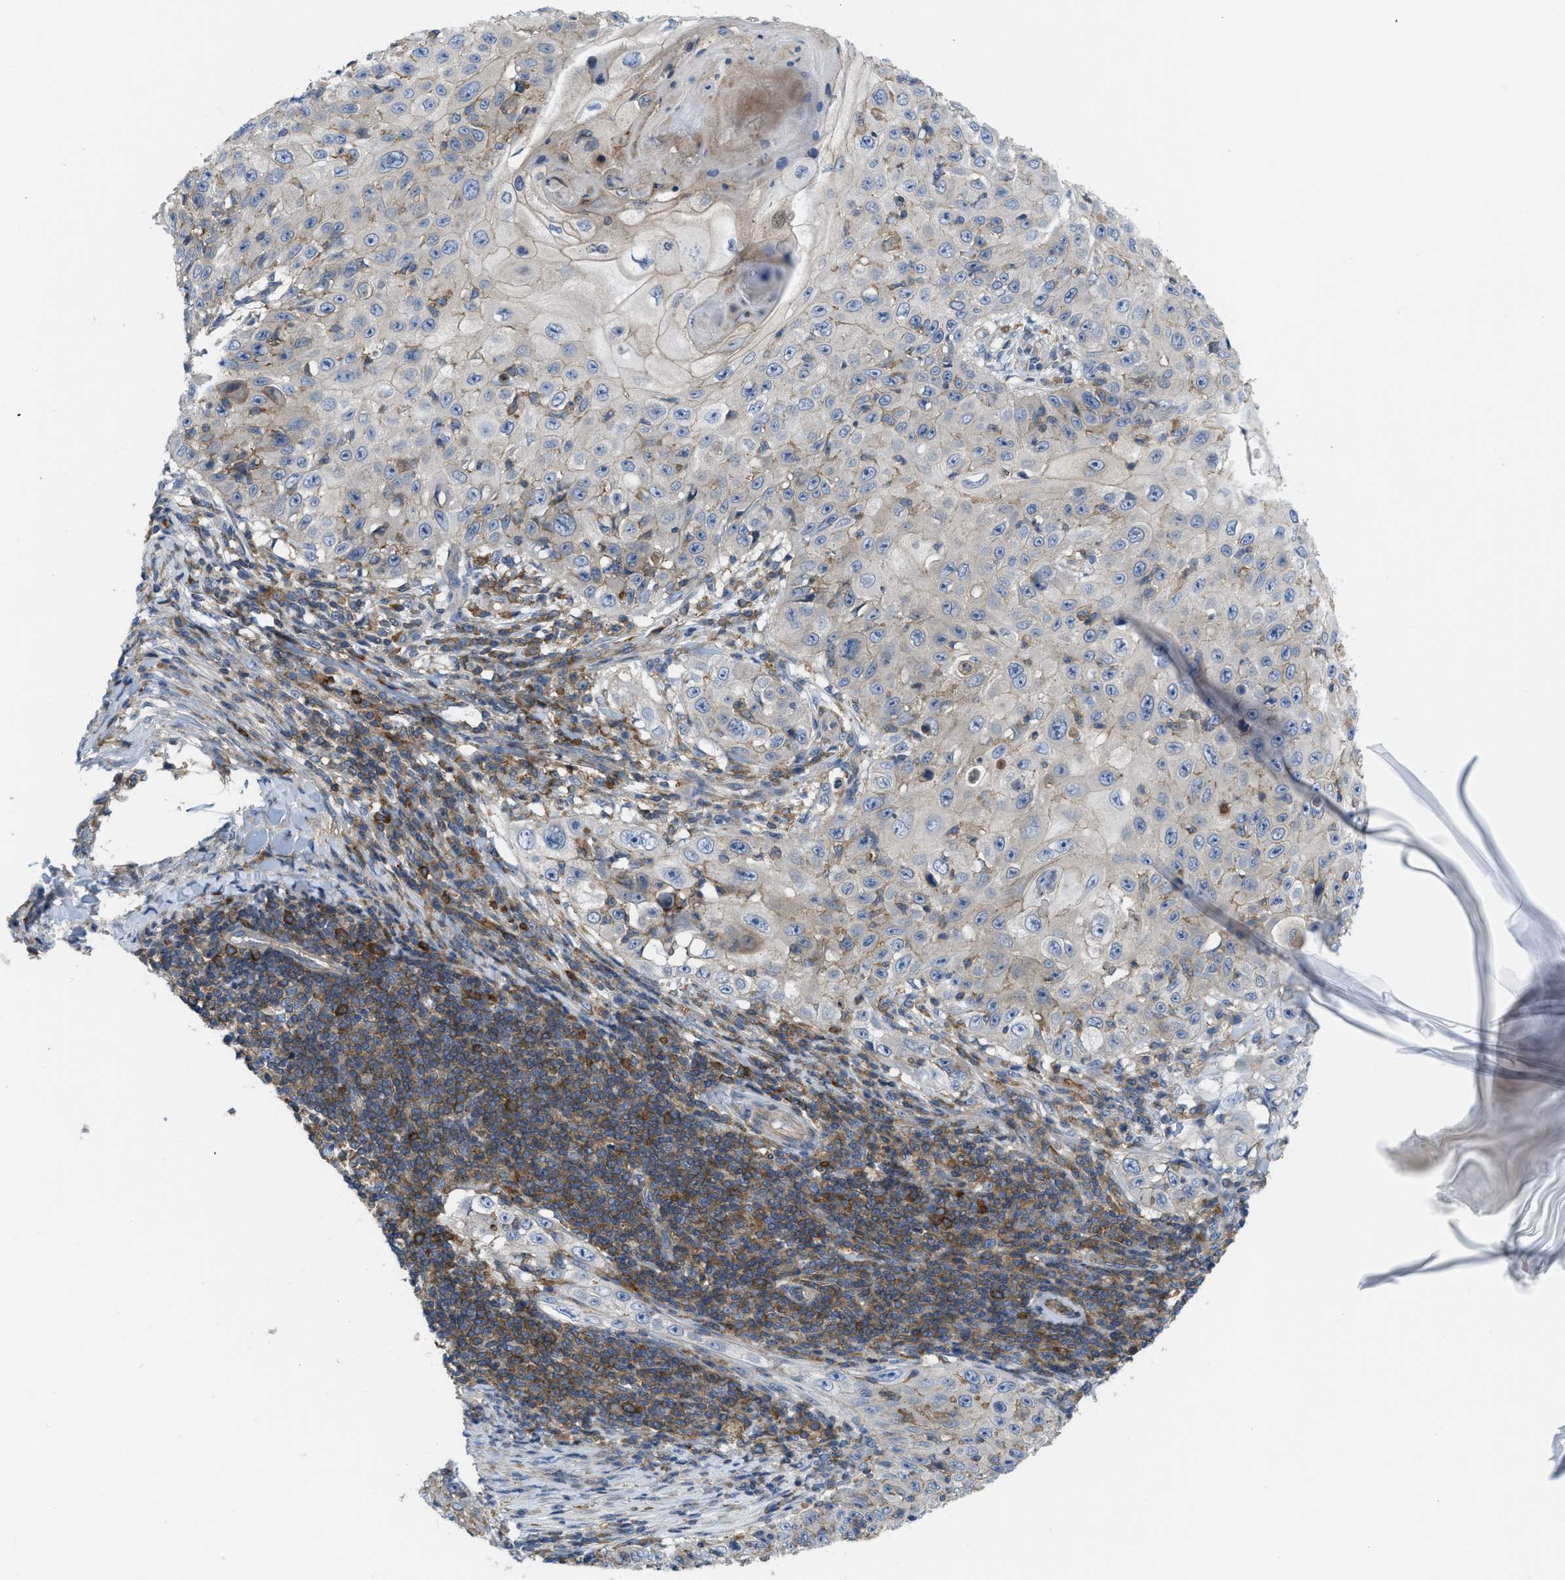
{"staining": {"intensity": "negative", "quantity": "none", "location": "none"}, "tissue": "skin cancer", "cell_type": "Tumor cells", "image_type": "cancer", "snomed": [{"axis": "morphology", "description": "Squamous cell carcinoma, NOS"}, {"axis": "topography", "description": "Skin"}], "caption": "The image displays no staining of tumor cells in skin cancer (squamous cell carcinoma).", "gene": "MYO18A", "patient": {"sex": "male", "age": 86}}